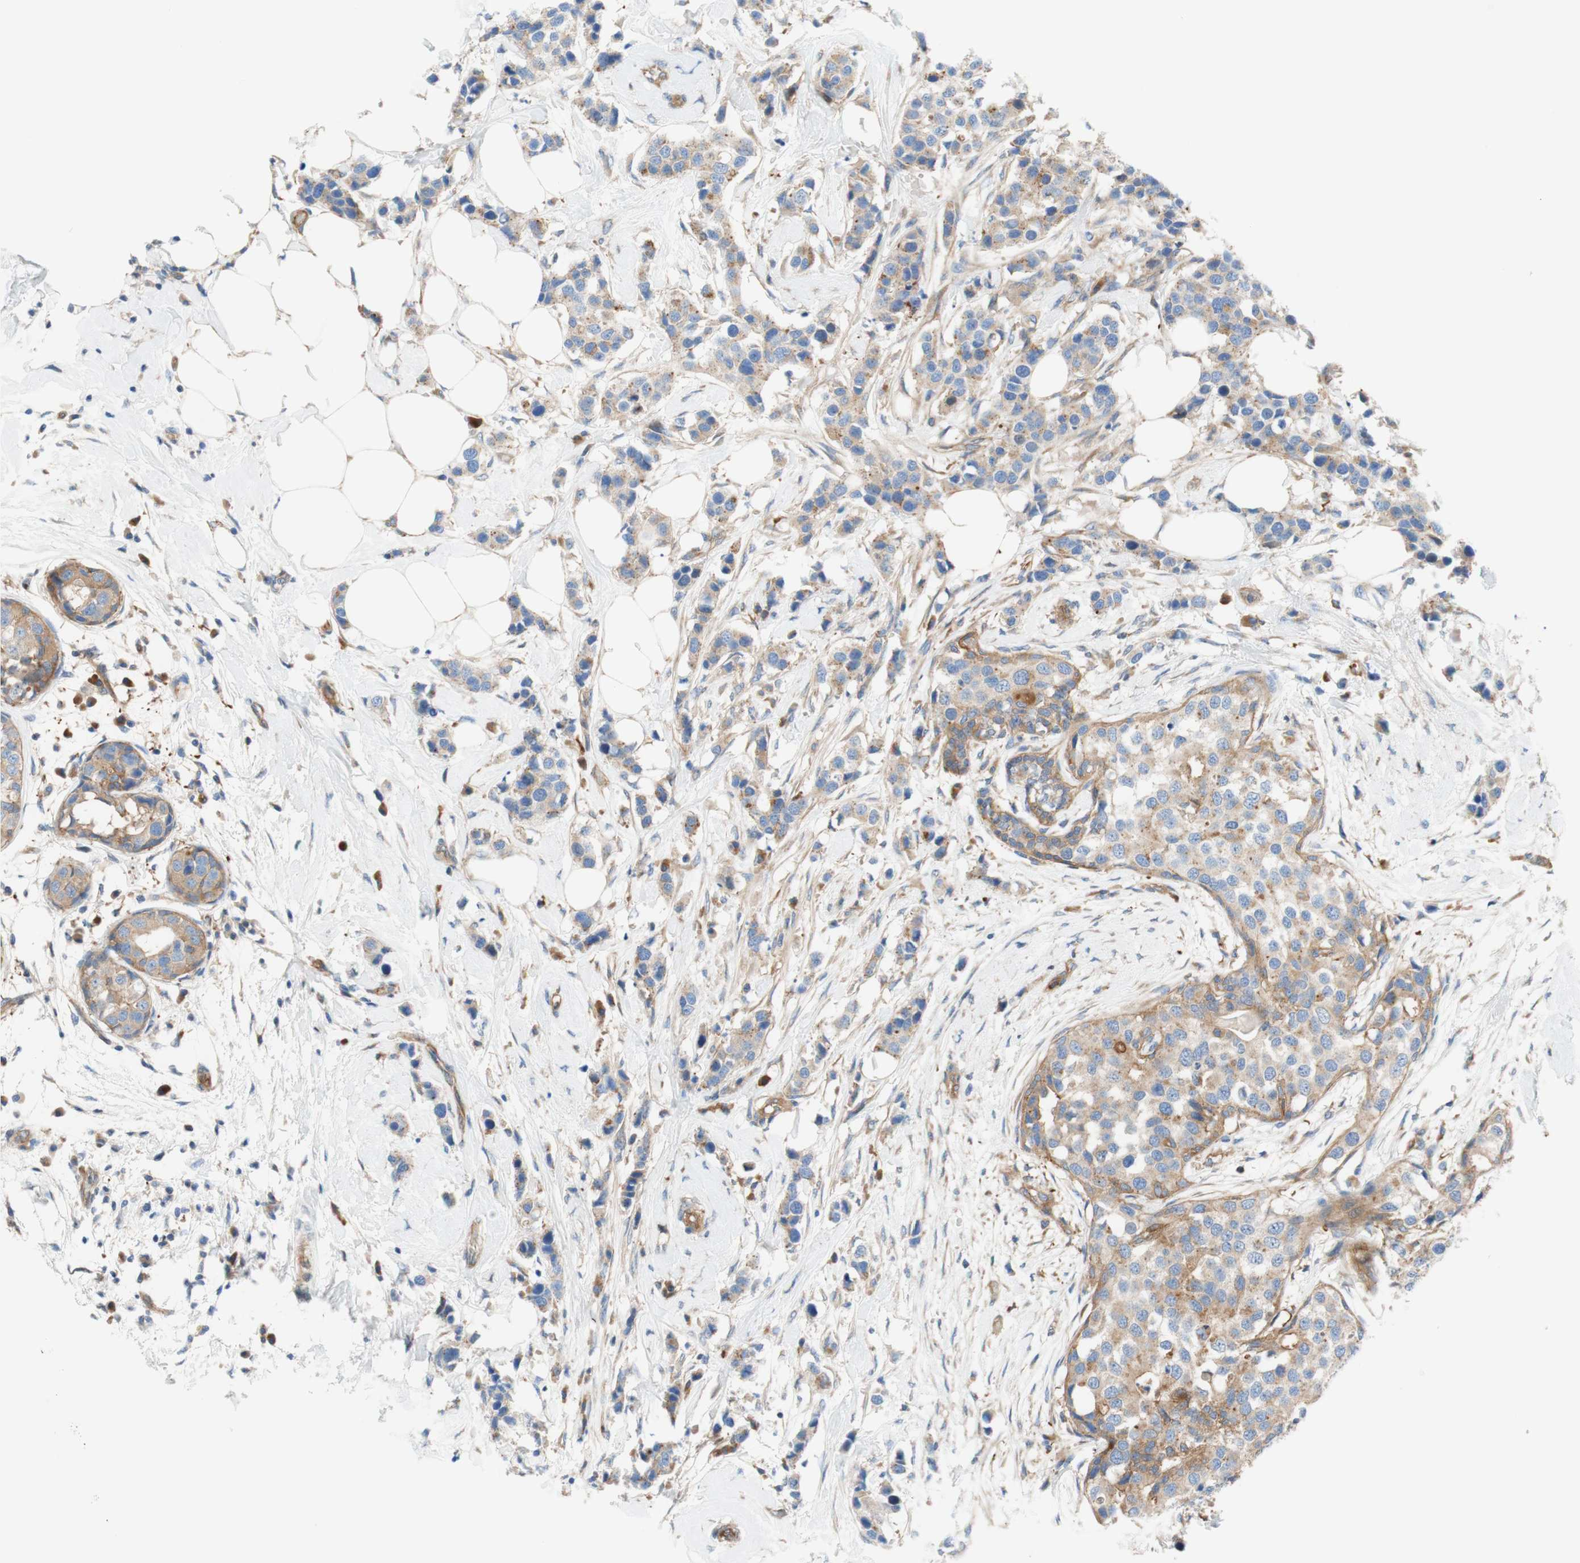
{"staining": {"intensity": "weak", "quantity": "25%-75%", "location": "cytoplasmic/membranous"}, "tissue": "breast cancer", "cell_type": "Tumor cells", "image_type": "cancer", "snomed": [{"axis": "morphology", "description": "Normal tissue, NOS"}, {"axis": "morphology", "description": "Duct carcinoma"}, {"axis": "topography", "description": "Breast"}], "caption": "A histopathology image showing weak cytoplasmic/membranous staining in about 25%-75% of tumor cells in breast cancer (intraductal carcinoma), as visualized by brown immunohistochemical staining.", "gene": "STOM", "patient": {"sex": "female", "age": 50}}